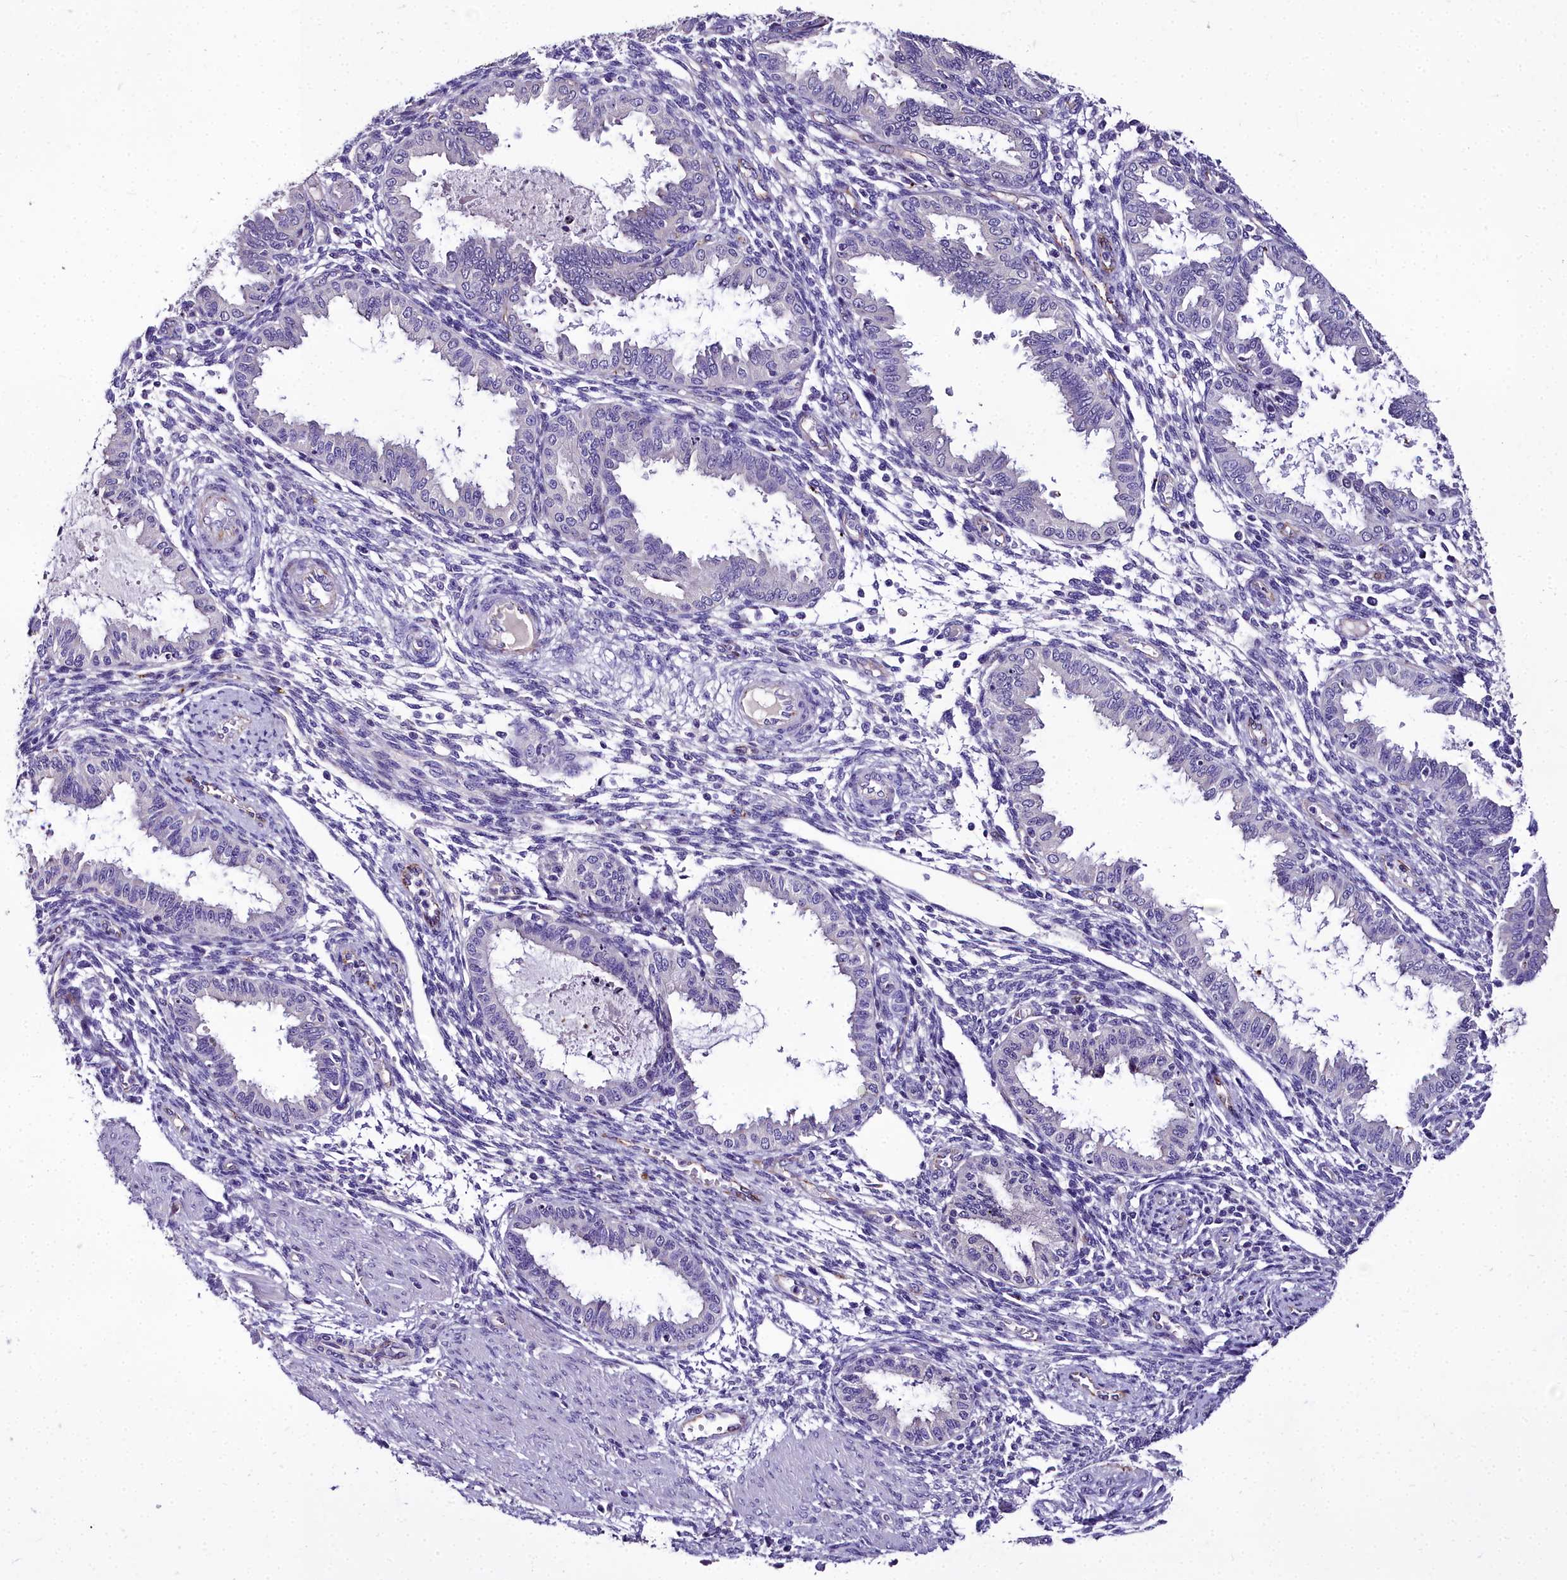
{"staining": {"intensity": "negative", "quantity": "none", "location": "none"}, "tissue": "endometrium", "cell_type": "Cells in endometrial stroma", "image_type": "normal", "snomed": [{"axis": "morphology", "description": "Normal tissue, NOS"}, {"axis": "topography", "description": "Endometrium"}], "caption": "High power microscopy photomicrograph of an immunohistochemistry (IHC) image of benign endometrium, revealing no significant expression in cells in endometrial stroma. (DAB immunohistochemistry visualized using brightfield microscopy, high magnification).", "gene": "MS4A18", "patient": {"sex": "female", "age": 33}}